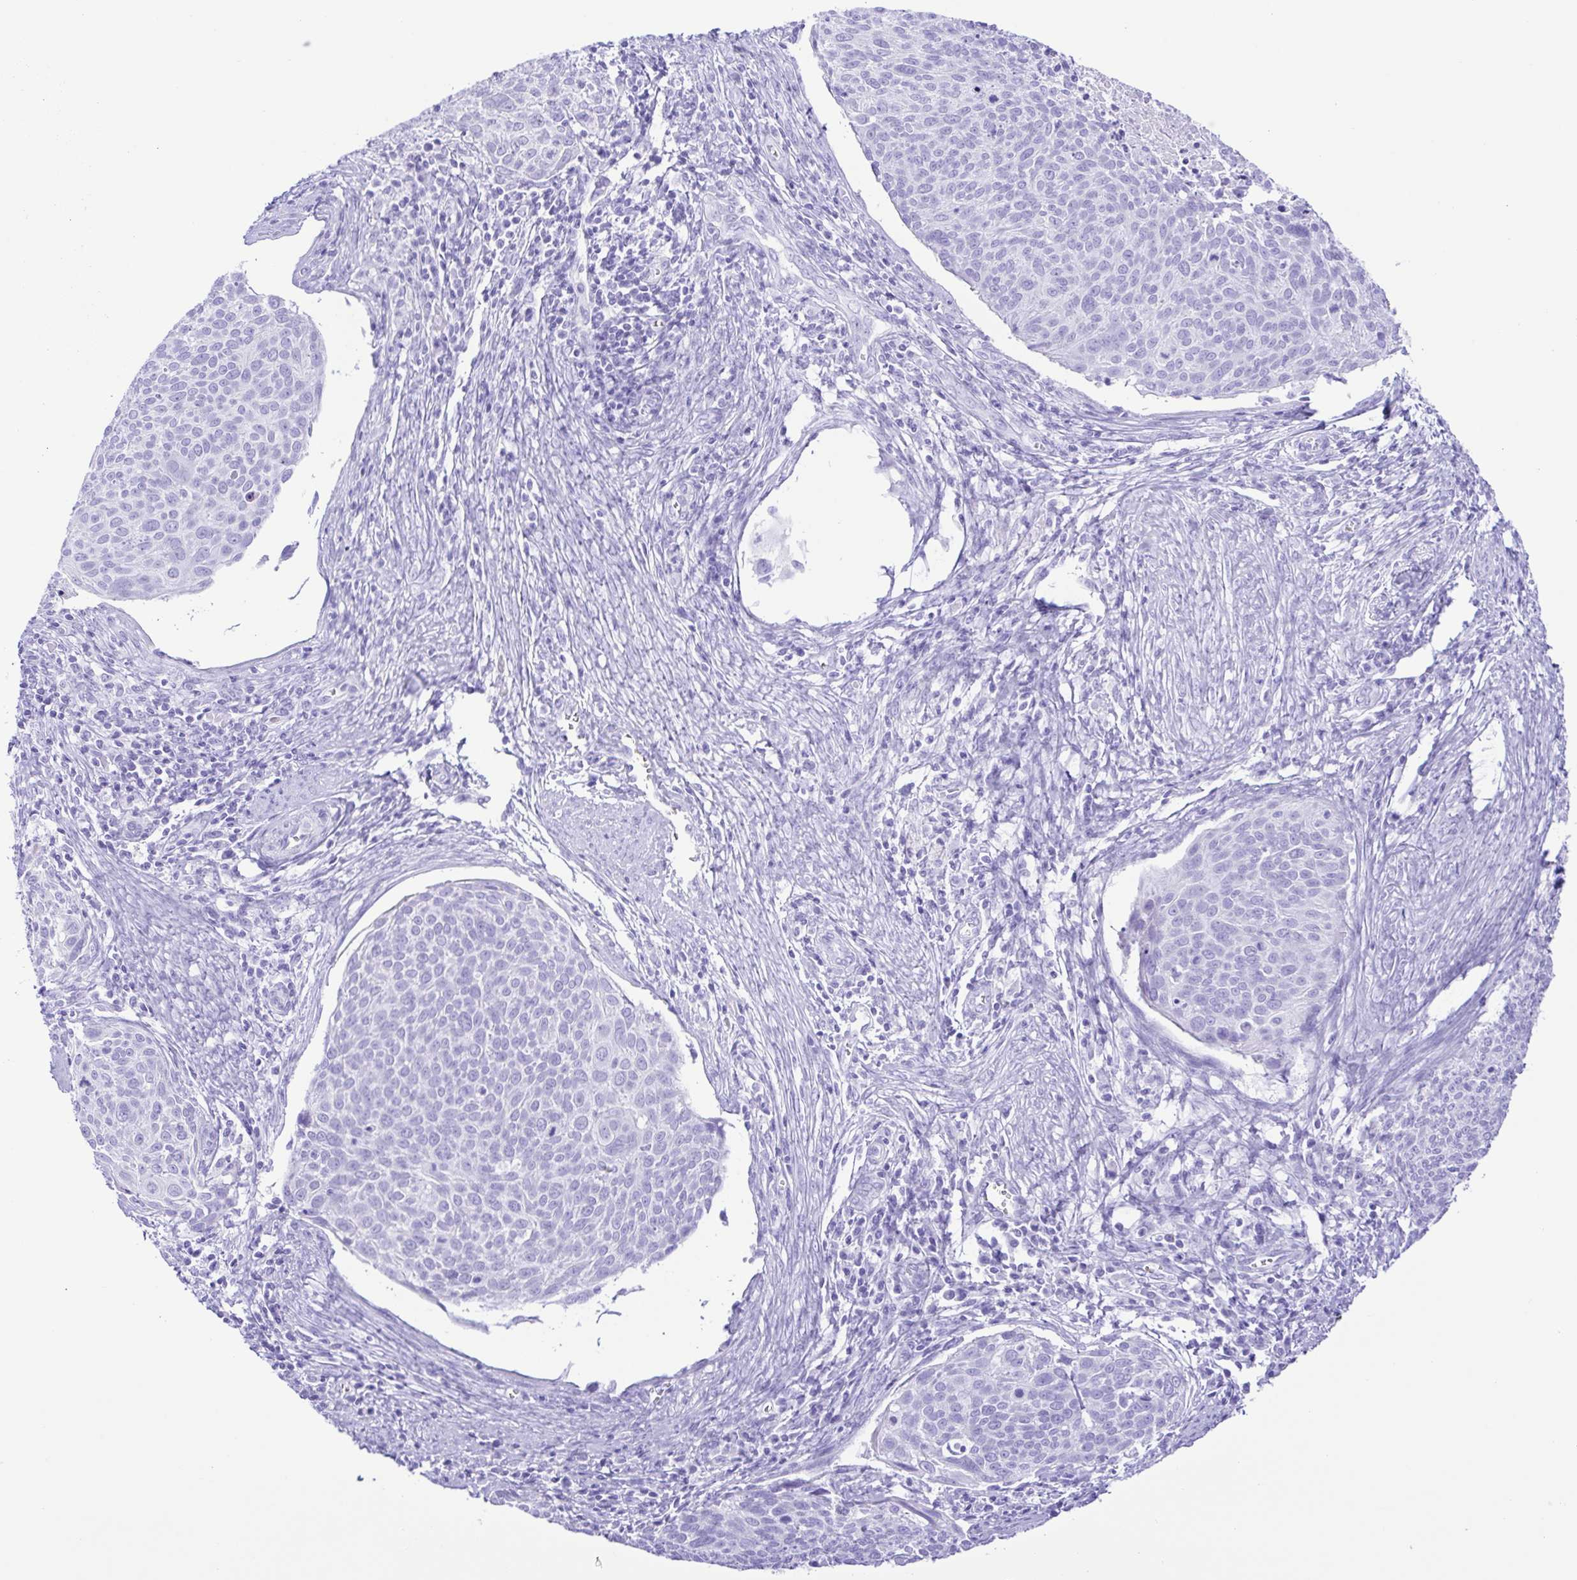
{"staining": {"intensity": "negative", "quantity": "none", "location": "none"}, "tissue": "cervical cancer", "cell_type": "Tumor cells", "image_type": "cancer", "snomed": [{"axis": "morphology", "description": "Squamous cell carcinoma, NOS"}, {"axis": "topography", "description": "Cervix"}], "caption": "Immunohistochemical staining of cervical cancer exhibits no significant expression in tumor cells.", "gene": "ERP27", "patient": {"sex": "female", "age": 39}}